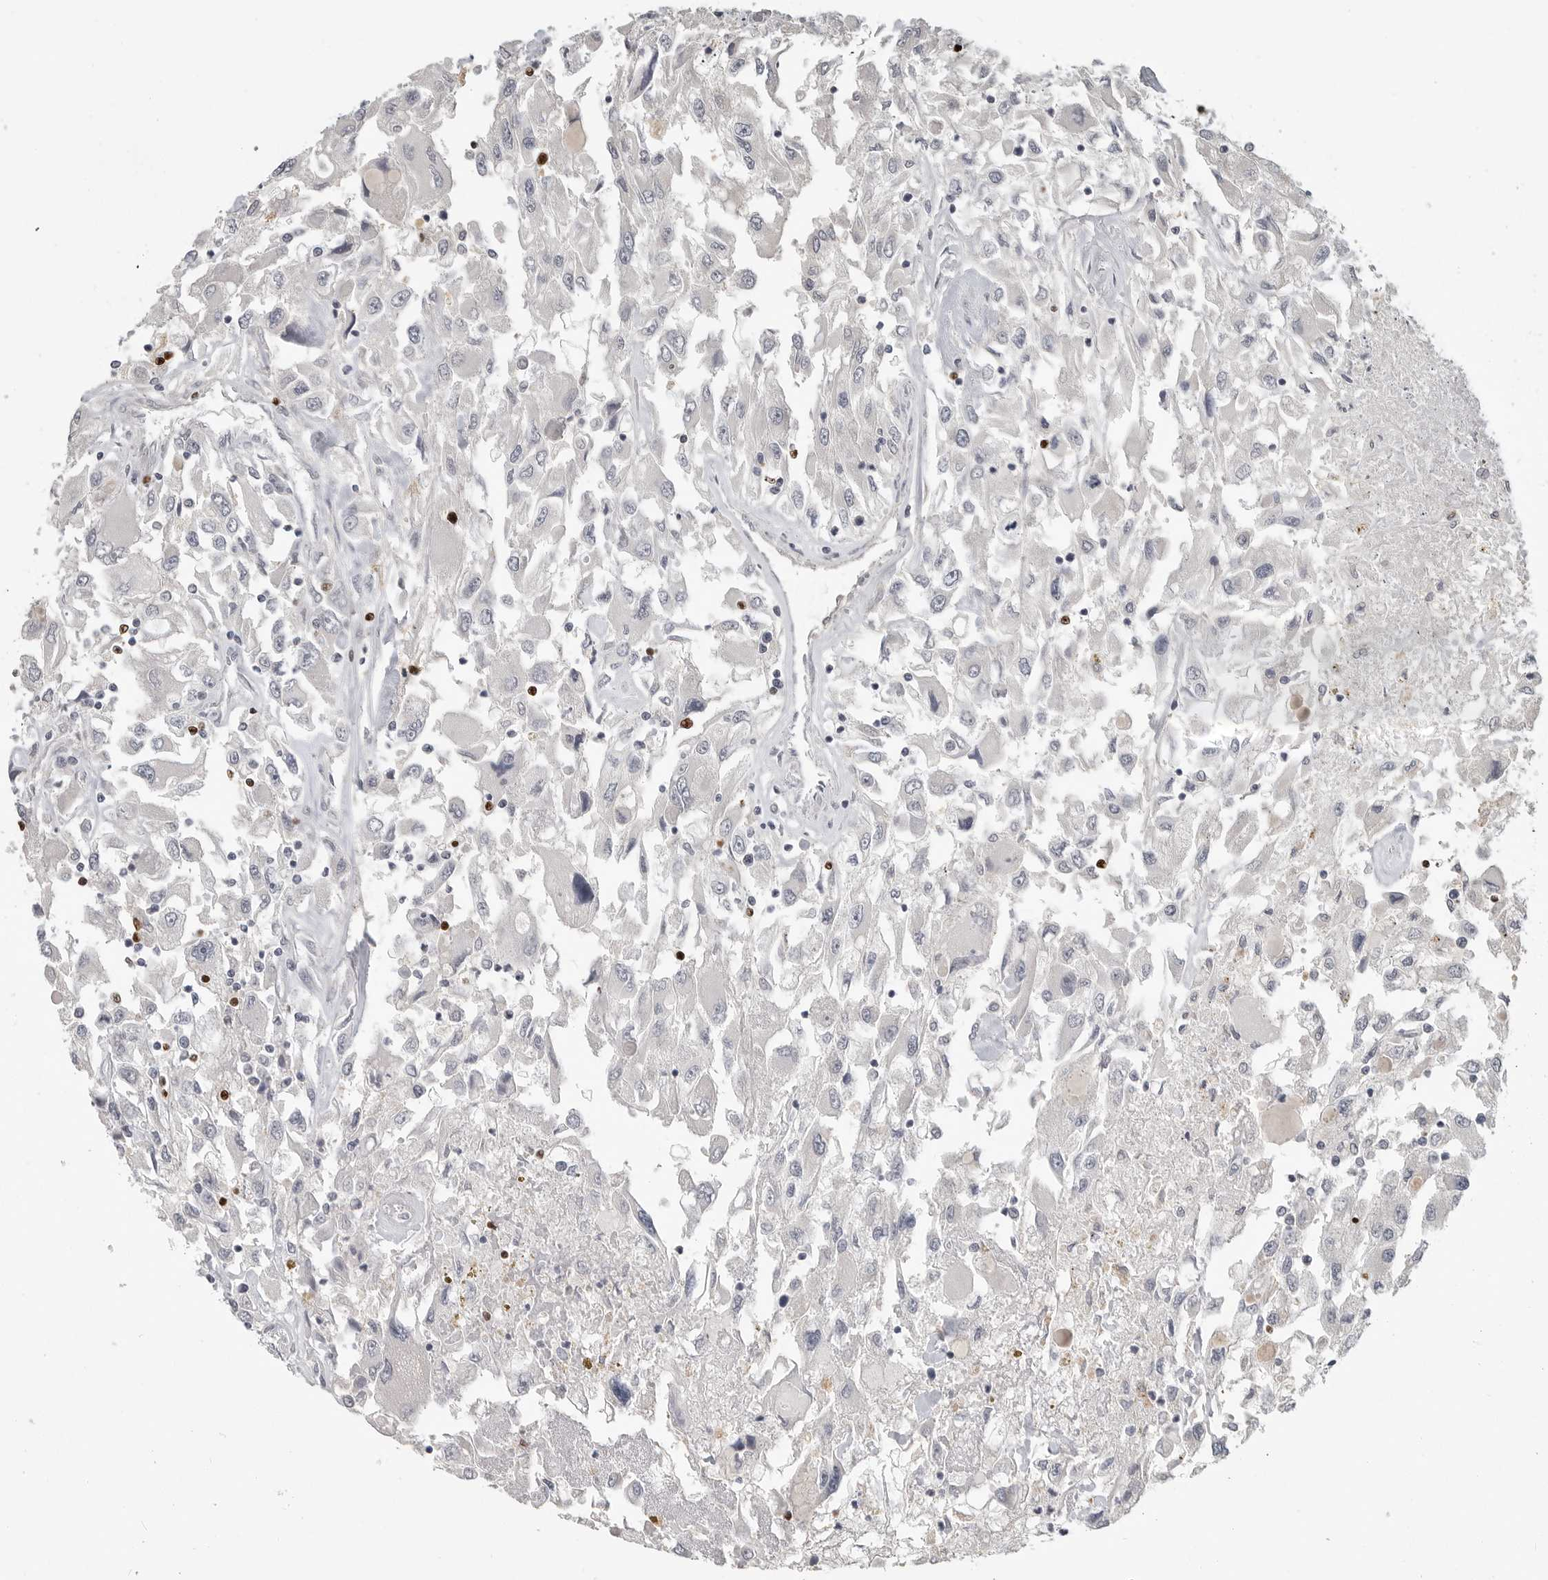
{"staining": {"intensity": "negative", "quantity": "none", "location": "none"}, "tissue": "renal cancer", "cell_type": "Tumor cells", "image_type": "cancer", "snomed": [{"axis": "morphology", "description": "Adenocarcinoma, NOS"}, {"axis": "topography", "description": "Kidney"}], "caption": "High magnification brightfield microscopy of renal cancer stained with DAB (3,3'-diaminobenzidine) (brown) and counterstained with hematoxylin (blue): tumor cells show no significant staining. (DAB (3,3'-diaminobenzidine) immunohistochemistry (IHC) with hematoxylin counter stain).", "gene": "FOXP3", "patient": {"sex": "female", "age": 52}}